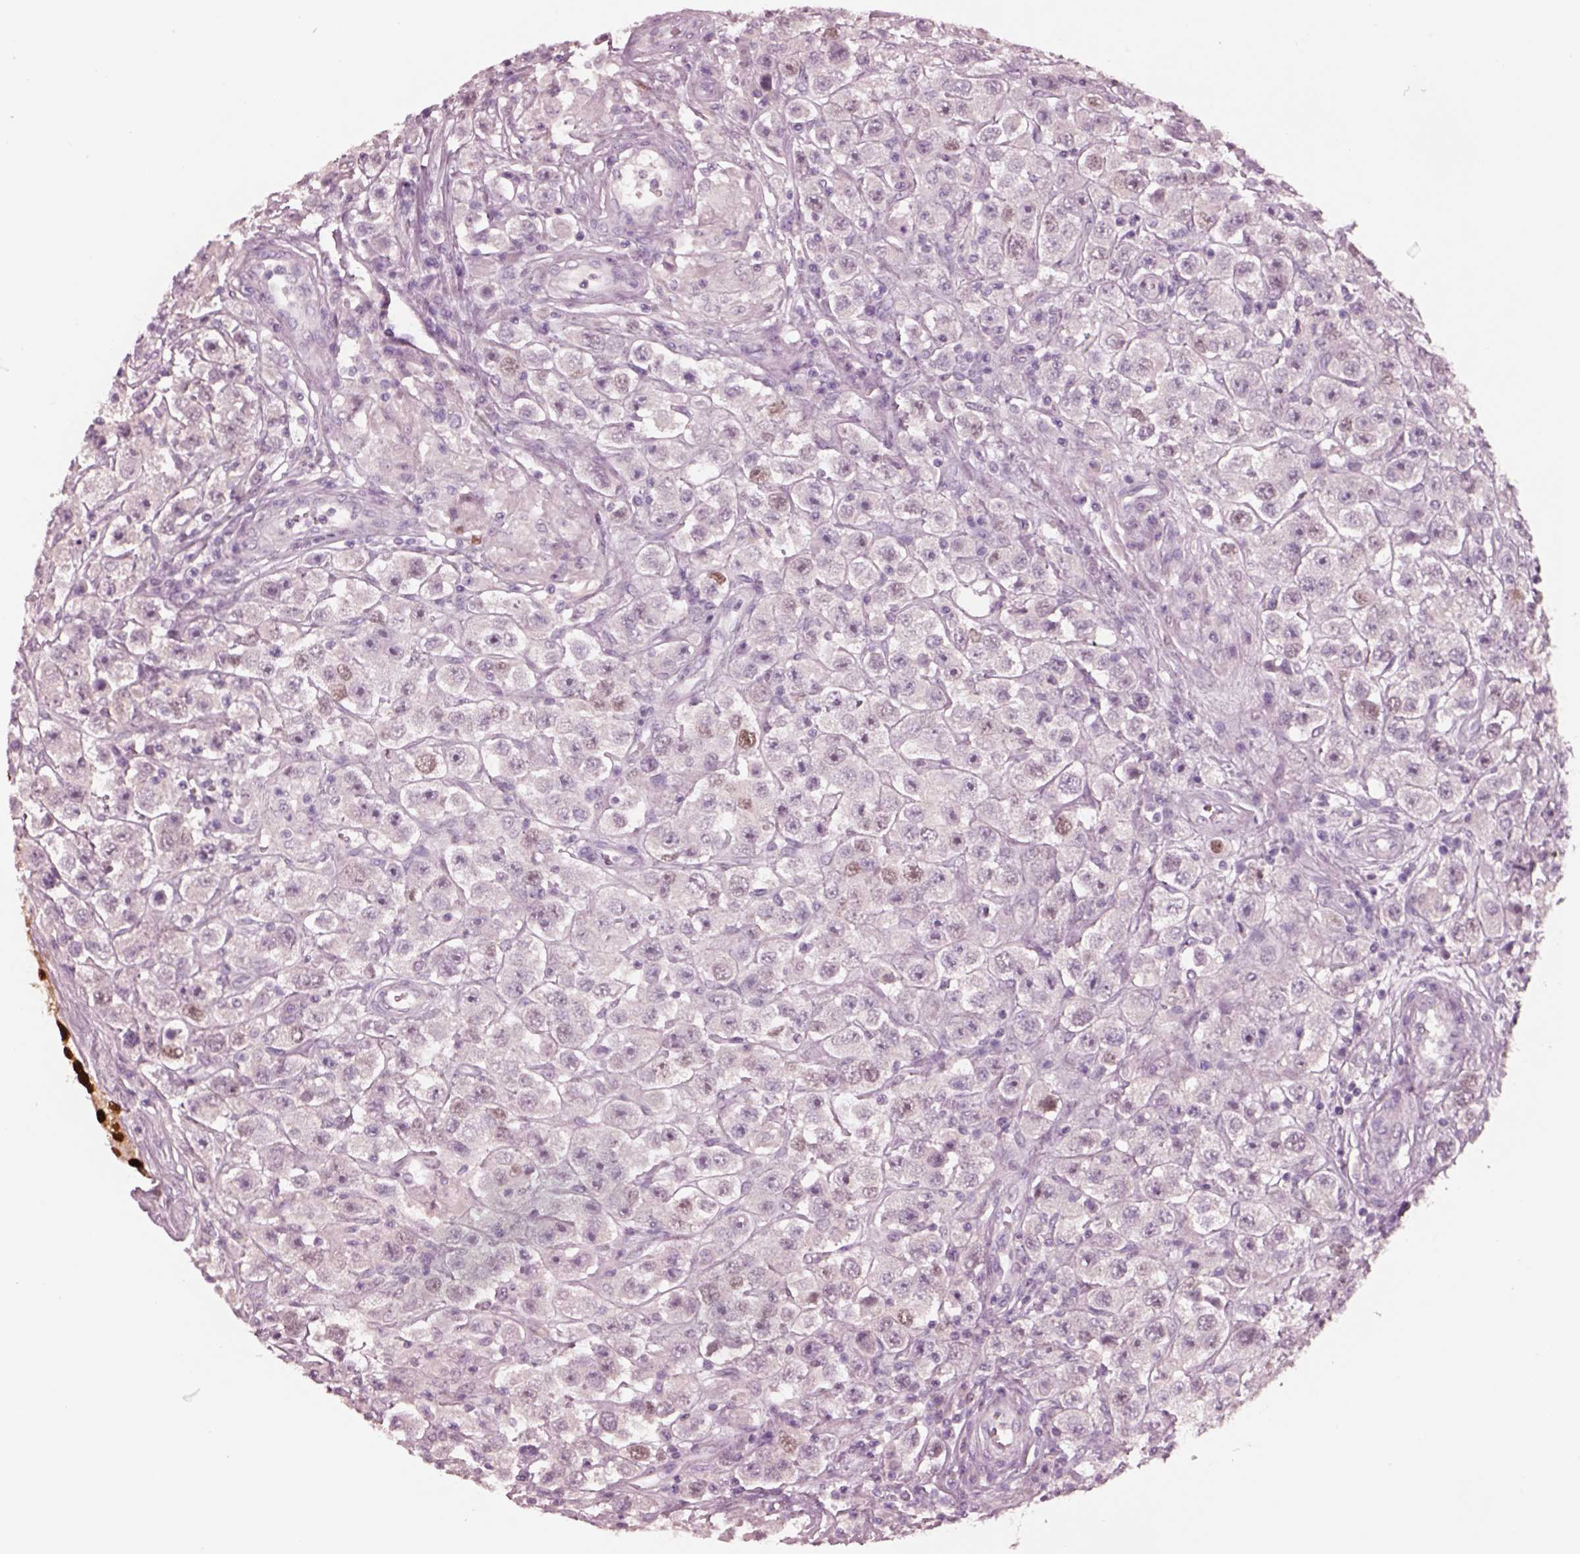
{"staining": {"intensity": "negative", "quantity": "none", "location": "none"}, "tissue": "testis cancer", "cell_type": "Tumor cells", "image_type": "cancer", "snomed": [{"axis": "morphology", "description": "Seminoma, NOS"}, {"axis": "topography", "description": "Testis"}], "caption": "Immunohistochemistry photomicrograph of neoplastic tissue: testis seminoma stained with DAB (3,3'-diaminobenzidine) reveals no significant protein positivity in tumor cells. (DAB IHC with hematoxylin counter stain).", "gene": "SOX9", "patient": {"sex": "male", "age": 45}}